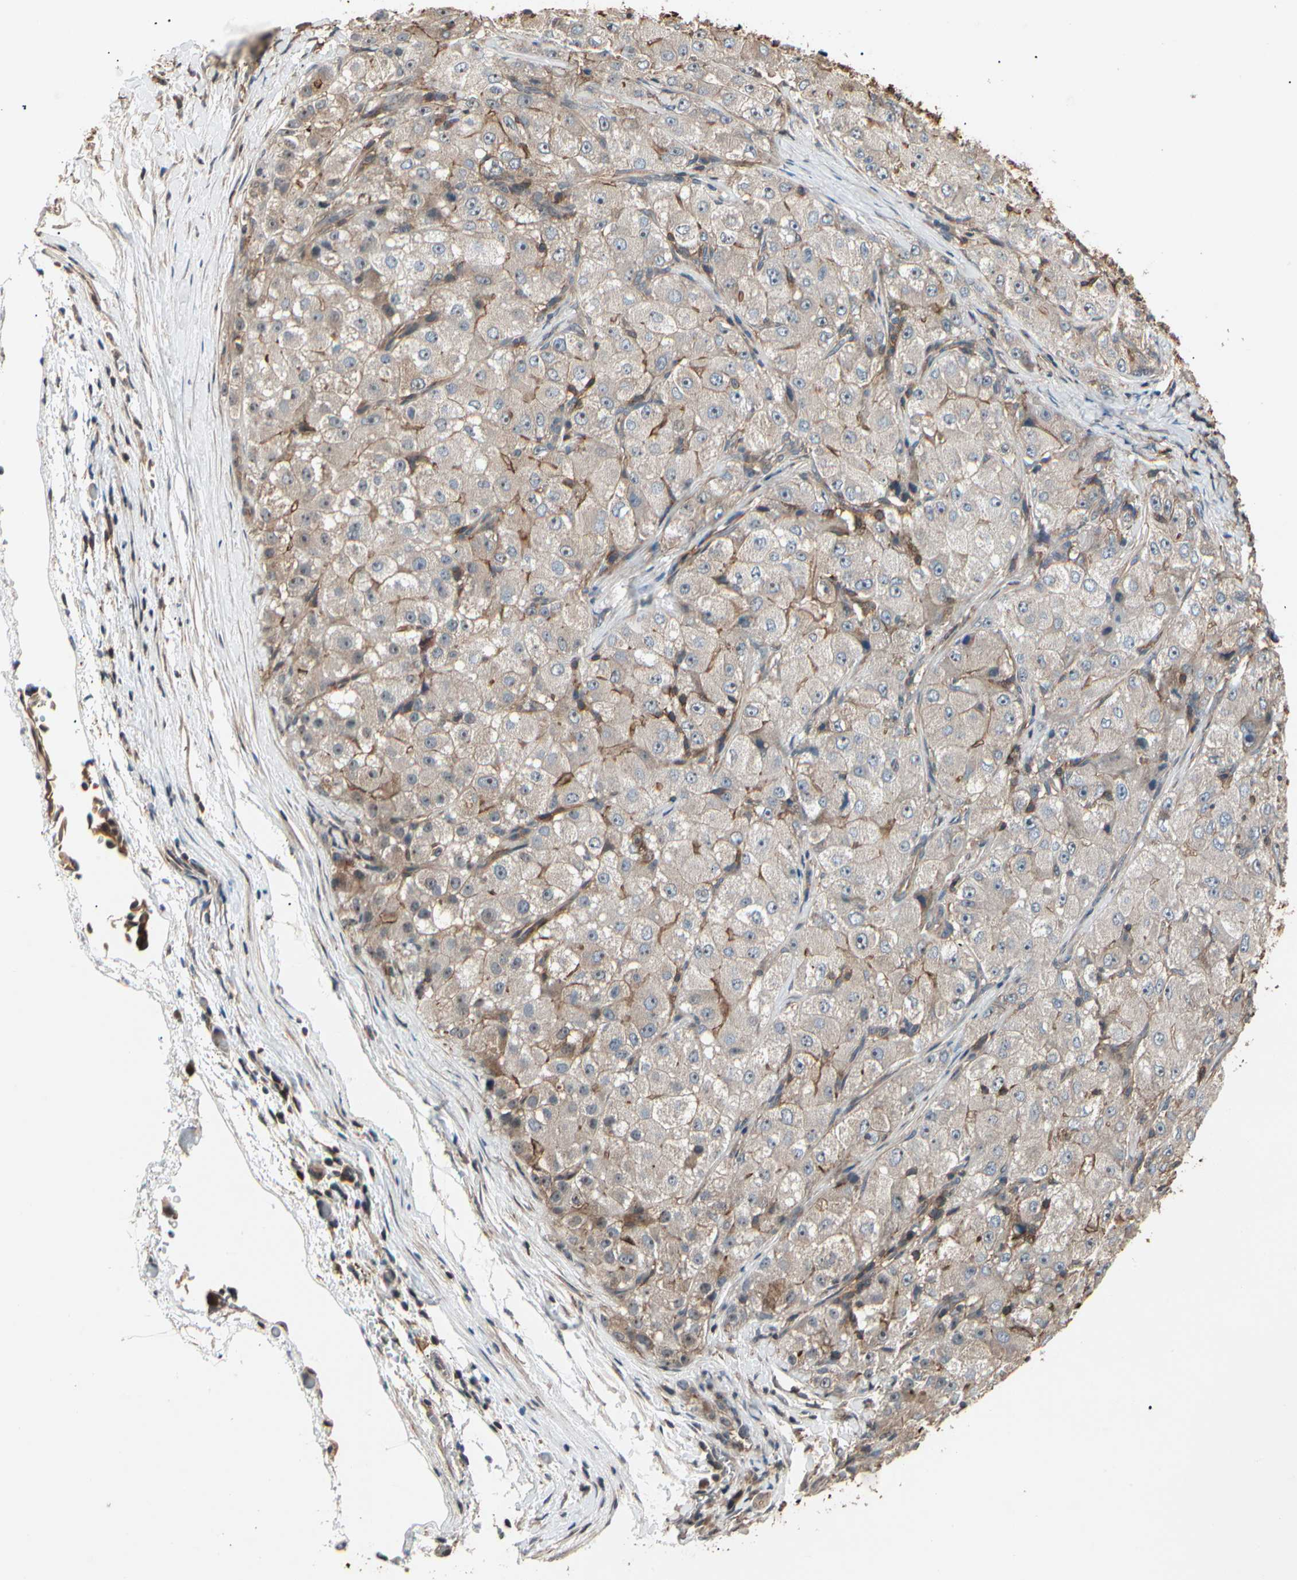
{"staining": {"intensity": "weak", "quantity": "<25%", "location": "cytoplasmic/membranous"}, "tissue": "liver cancer", "cell_type": "Tumor cells", "image_type": "cancer", "snomed": [{"axis": "morphology", "description": "Carcinoma, Hepatocellular, NOS"}, {"axis": "topography", "description": "Liver"}], "caption": "Immunohistochemical staining of liver hepatocellular carcinoma exhibits no significant staining in tumor cells. Brightfield microscopy of immunohistochemistry (IHC) stained with DAB (3,3'-diaminobenzidine) (brown) and hematoxylin (blue), captured at high magnification.", "gene": "MAPK13", "patient": {"sex": "male", "age": 80}}